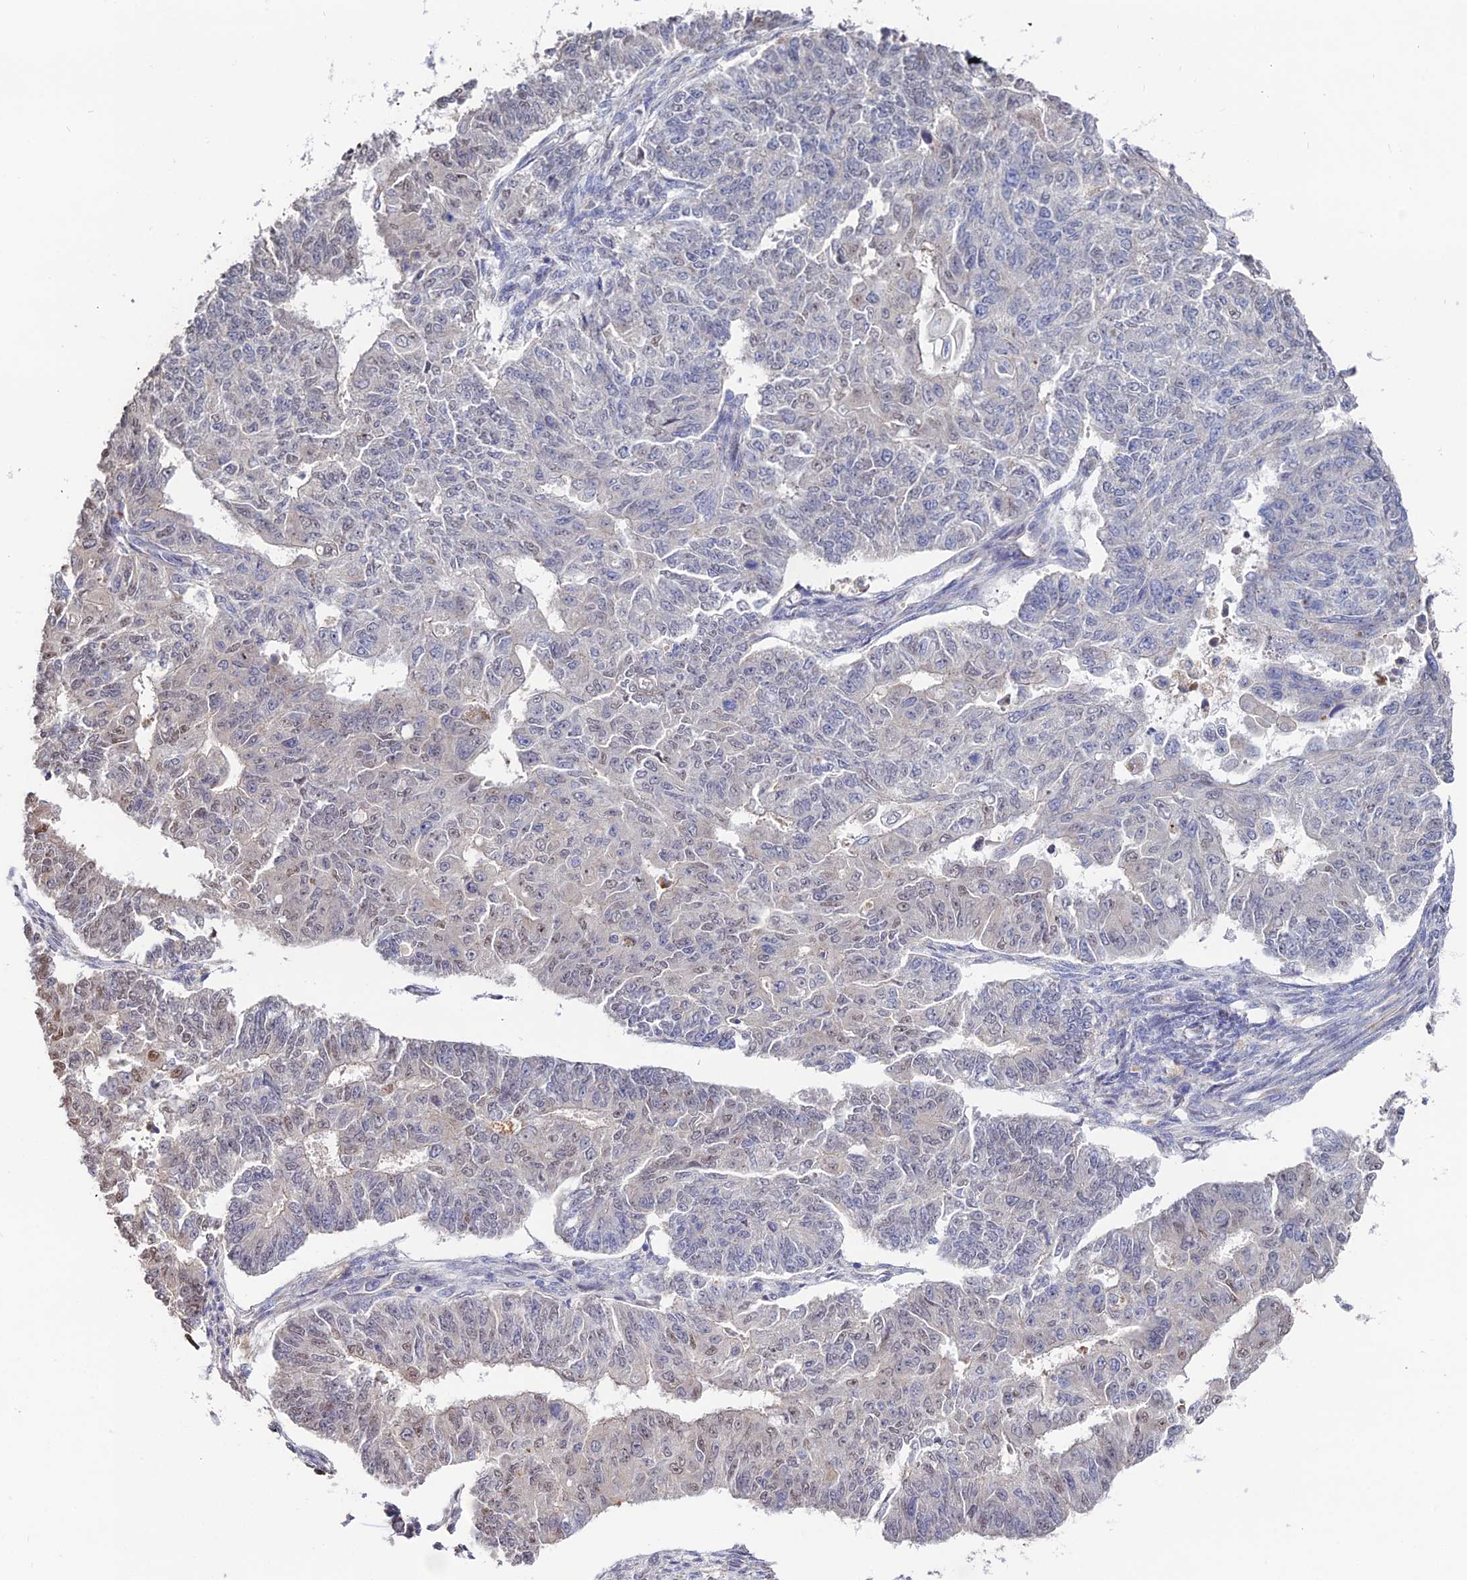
{"staining": {"intensity": "weak", "quantity": "<25%", "location": "nuclear"}, "tissue": "endometrial cancer", "cell_type": "Tumor cells", "image_type": "cancer", "snomed": [{"axis": "morphology", "description": "Adenocarcinoma, NOS"}, {"axis": "topography", "description": "Endometrium"}], "caption": "DAB immunohistochemical staining of endometrial cancer (adenocarcinoma) reveals no significant positivity in tumor cells. Brightfield microscopy of IHC stained with DAB (3,3'-diaminobenzidine) (brown) and hematoxylin (blue), captured at high magnification.", "gene": "ACTR5", "patient": {"sex": "female", "age": 32}}